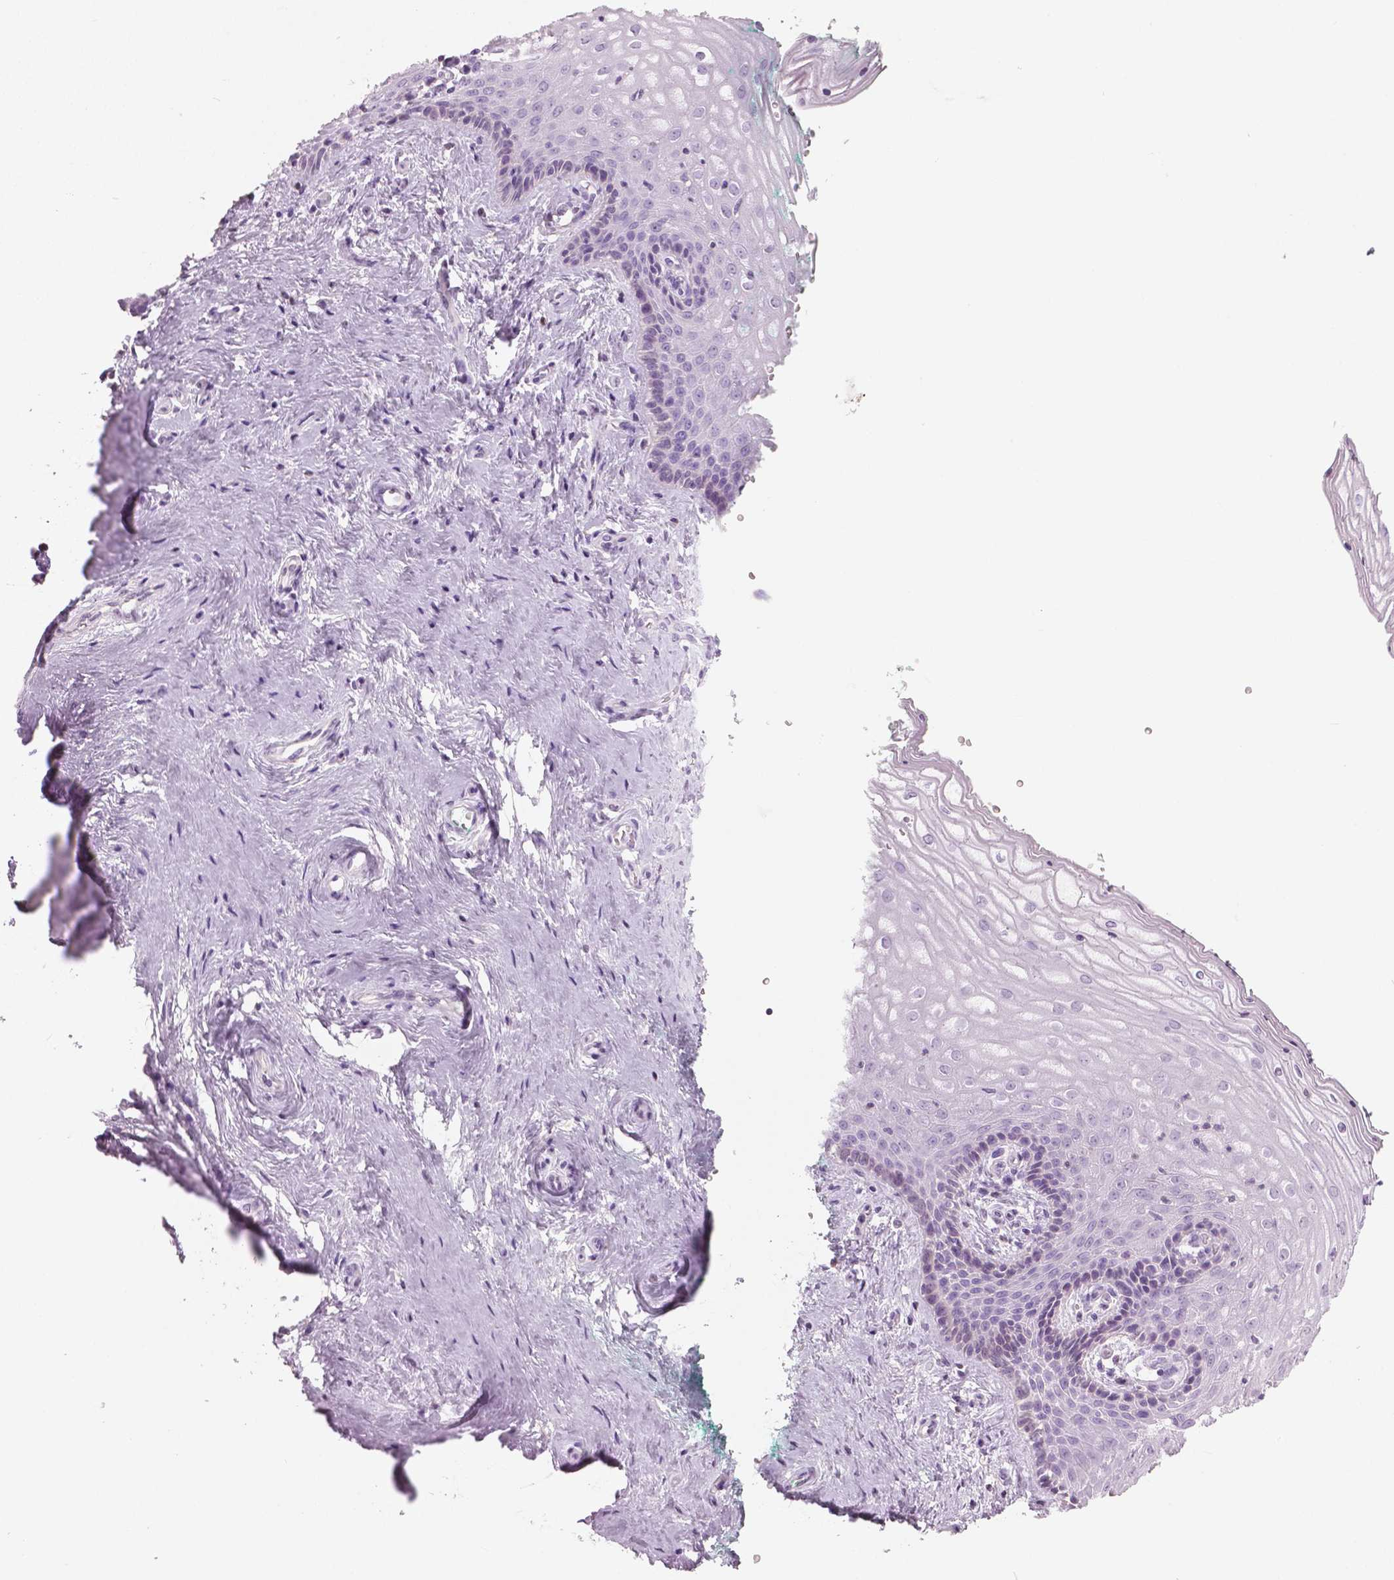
{"staining": {"intensity": "negative", "quantity": "none", "location": "none"}, "tissue": "vagina", "cell_type": "Squamous epithelial cells", "image_type": "normal", "snomed": [{"axis": "morphology", "description": "Normal tissue, NOS"}, {"axis": "topography", "description": "Vagina"}], "caption": "Immunohistochemistry image of normal vagina stained for a protein (brown), which demonstrates no positivity in squamous epithelial cells.", "gene": "GALM", "patient": {"sex": "female", "age": 45}}